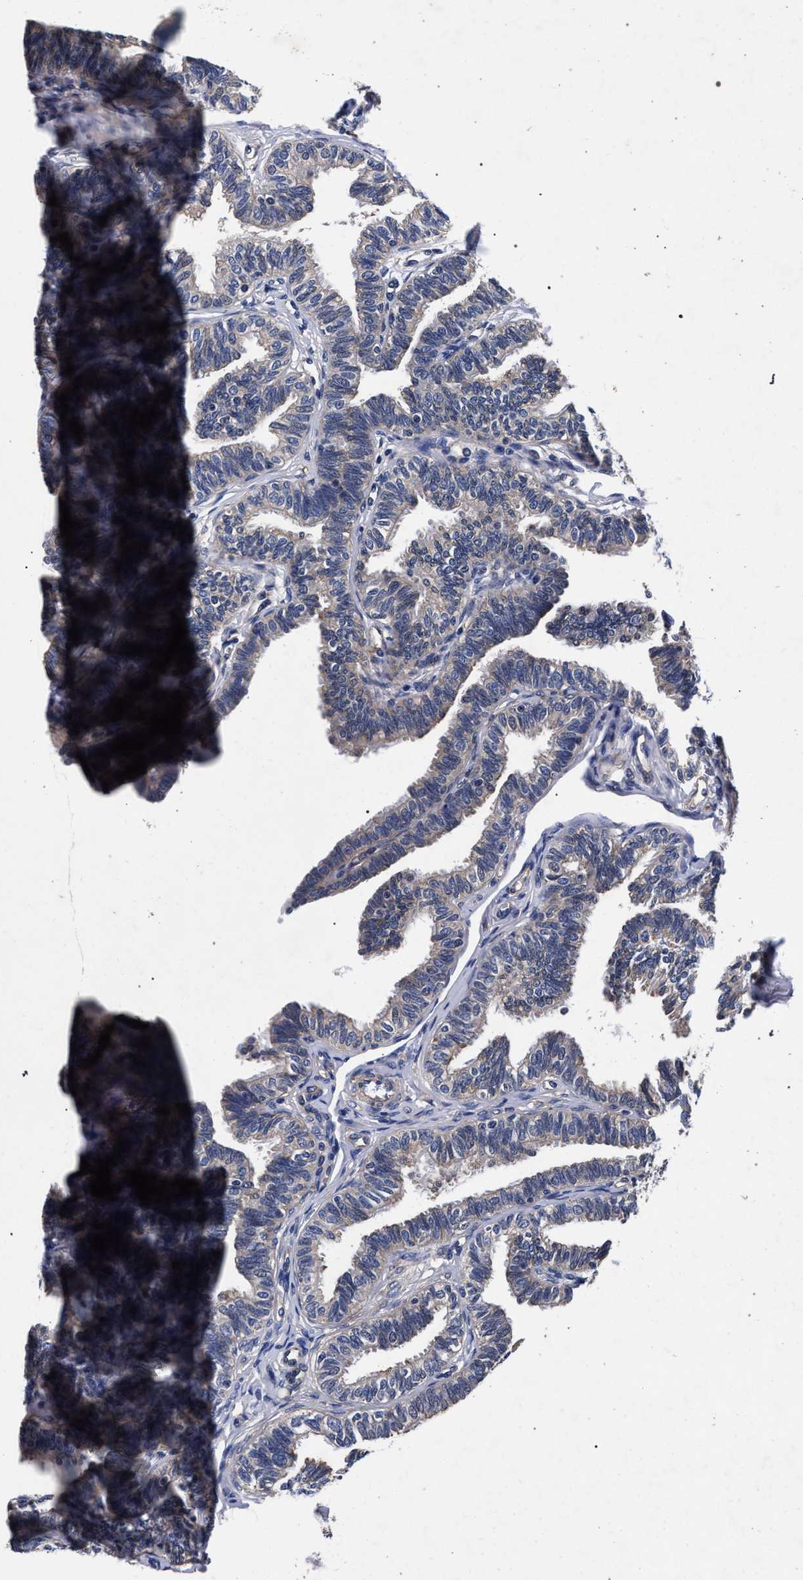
{"staining": {"intensity": "weak", "quantity": "<25%", "location": "cytoplasmic/membranous"}, "tissue": "fallopian tube", "cell_type": "Glandular cells", "image_type": "normal", "snomed": [{"axis": "morphology", "description": "Normal tissue, NOS"}, {"axis": "topography", "description": "Fallopian tube"}, {"axis": "topography", "description": "Ovary"}], "caption": "Glandular cells show no significant protein staining in benign fallopian tube. The staining is performed using DAB (3,3'-diaminobenzidine) brown chromogen with nuclei counter-stained in using hematoxylin.", "gene": "CFAP95", "patient": {"sex": "female", "age": 23}}